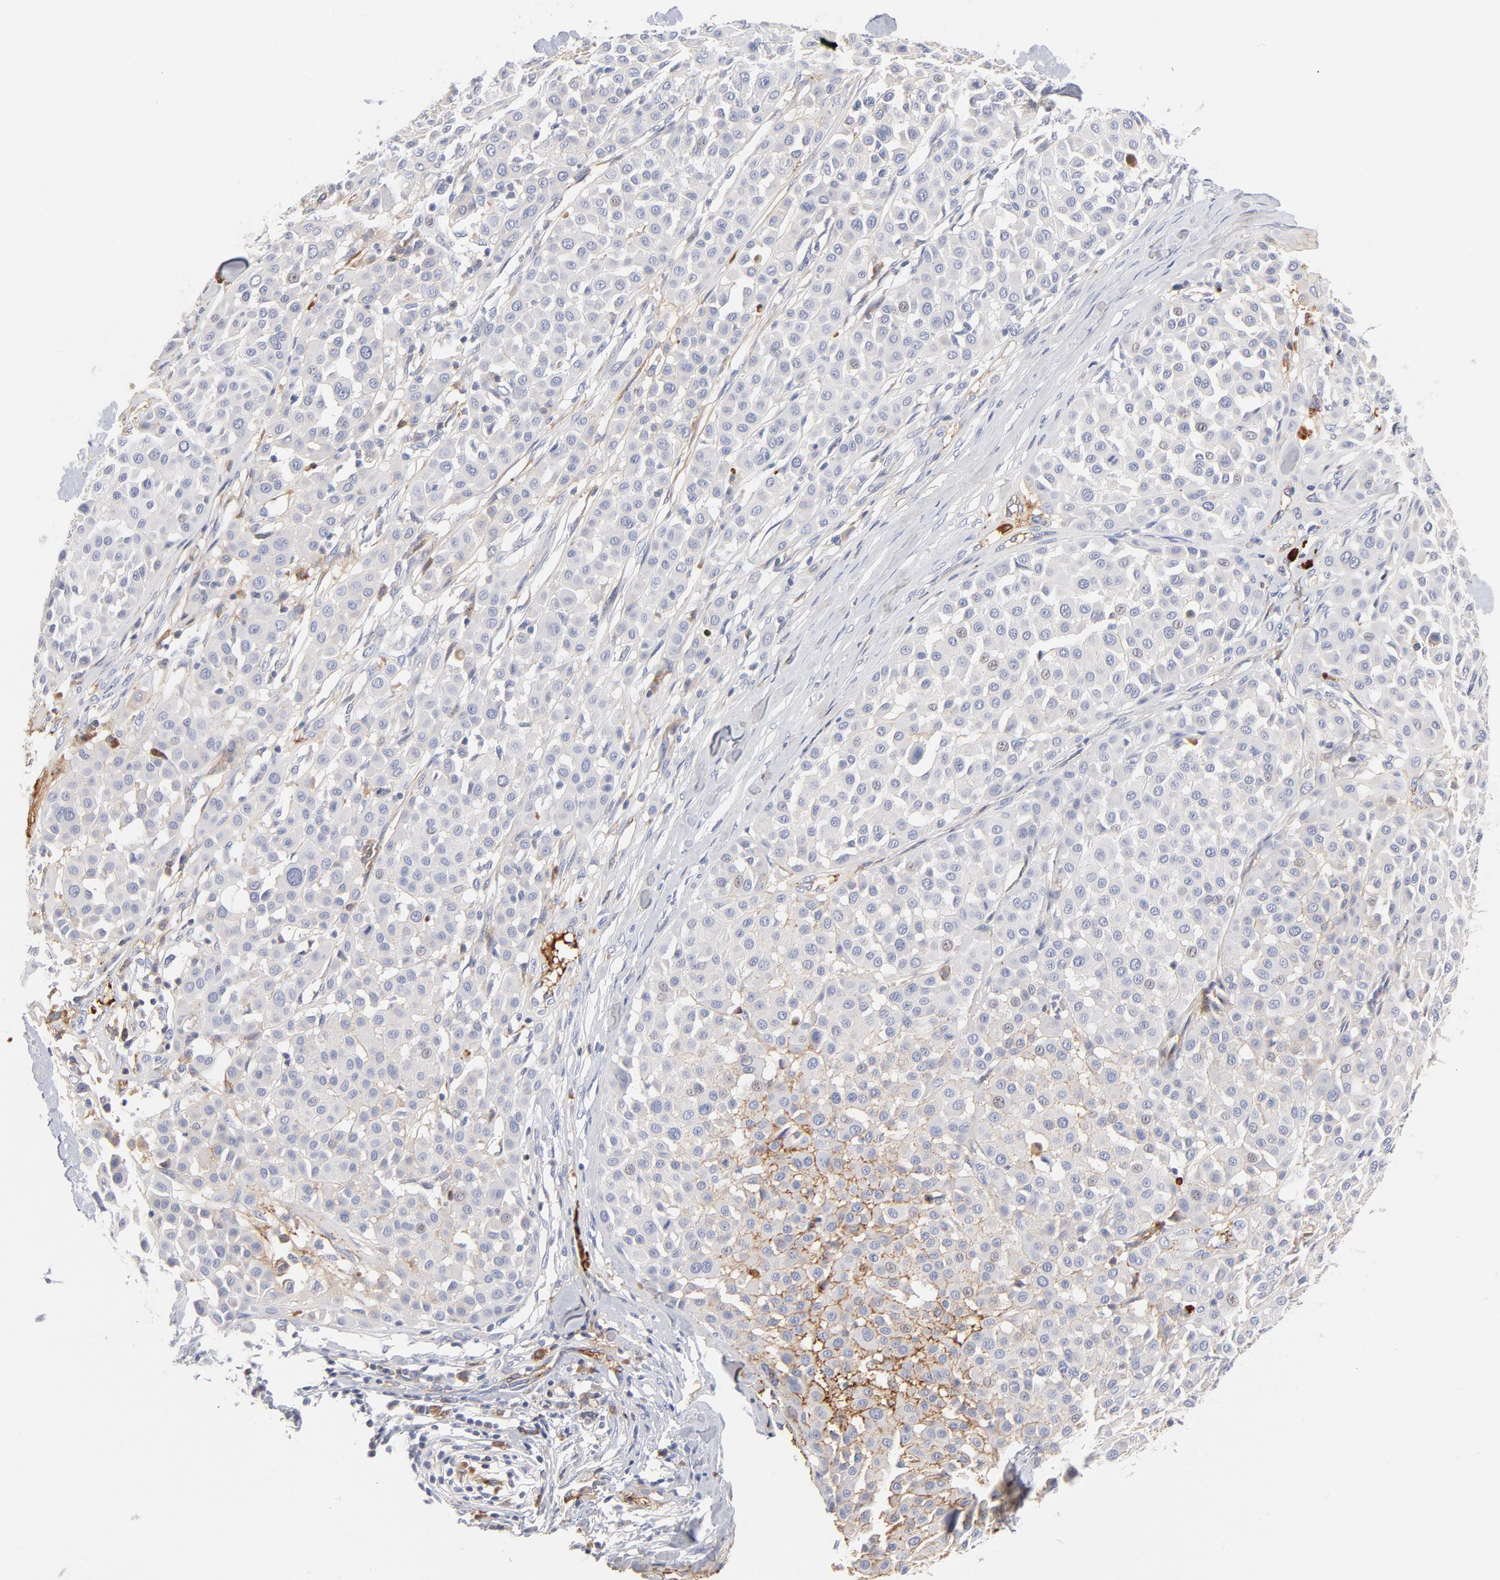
{"staining": {"intensity": "negative", "quantity": "none", "location": "none"}, "tissue": "melanoma", "cell_type": "Tumor cells", "image_type": "cancer", "snomed": [{"axis": "morphology", "description": "Malignant melanoma, Metastatic site"}, {"axis": "topography", "description": "Soft tissue"}], "caption": "High power microscopy histopathology image of an immunohistochemistry (IHC) photomicrograph of malignant melanoma (metastatic site), revealing no significant positivity in tumor cells. (DAB immunohistochemistry with hematoxylin counter stain).", "gene": "PLAT", "patient": {"sex": "male", "age": 41}}